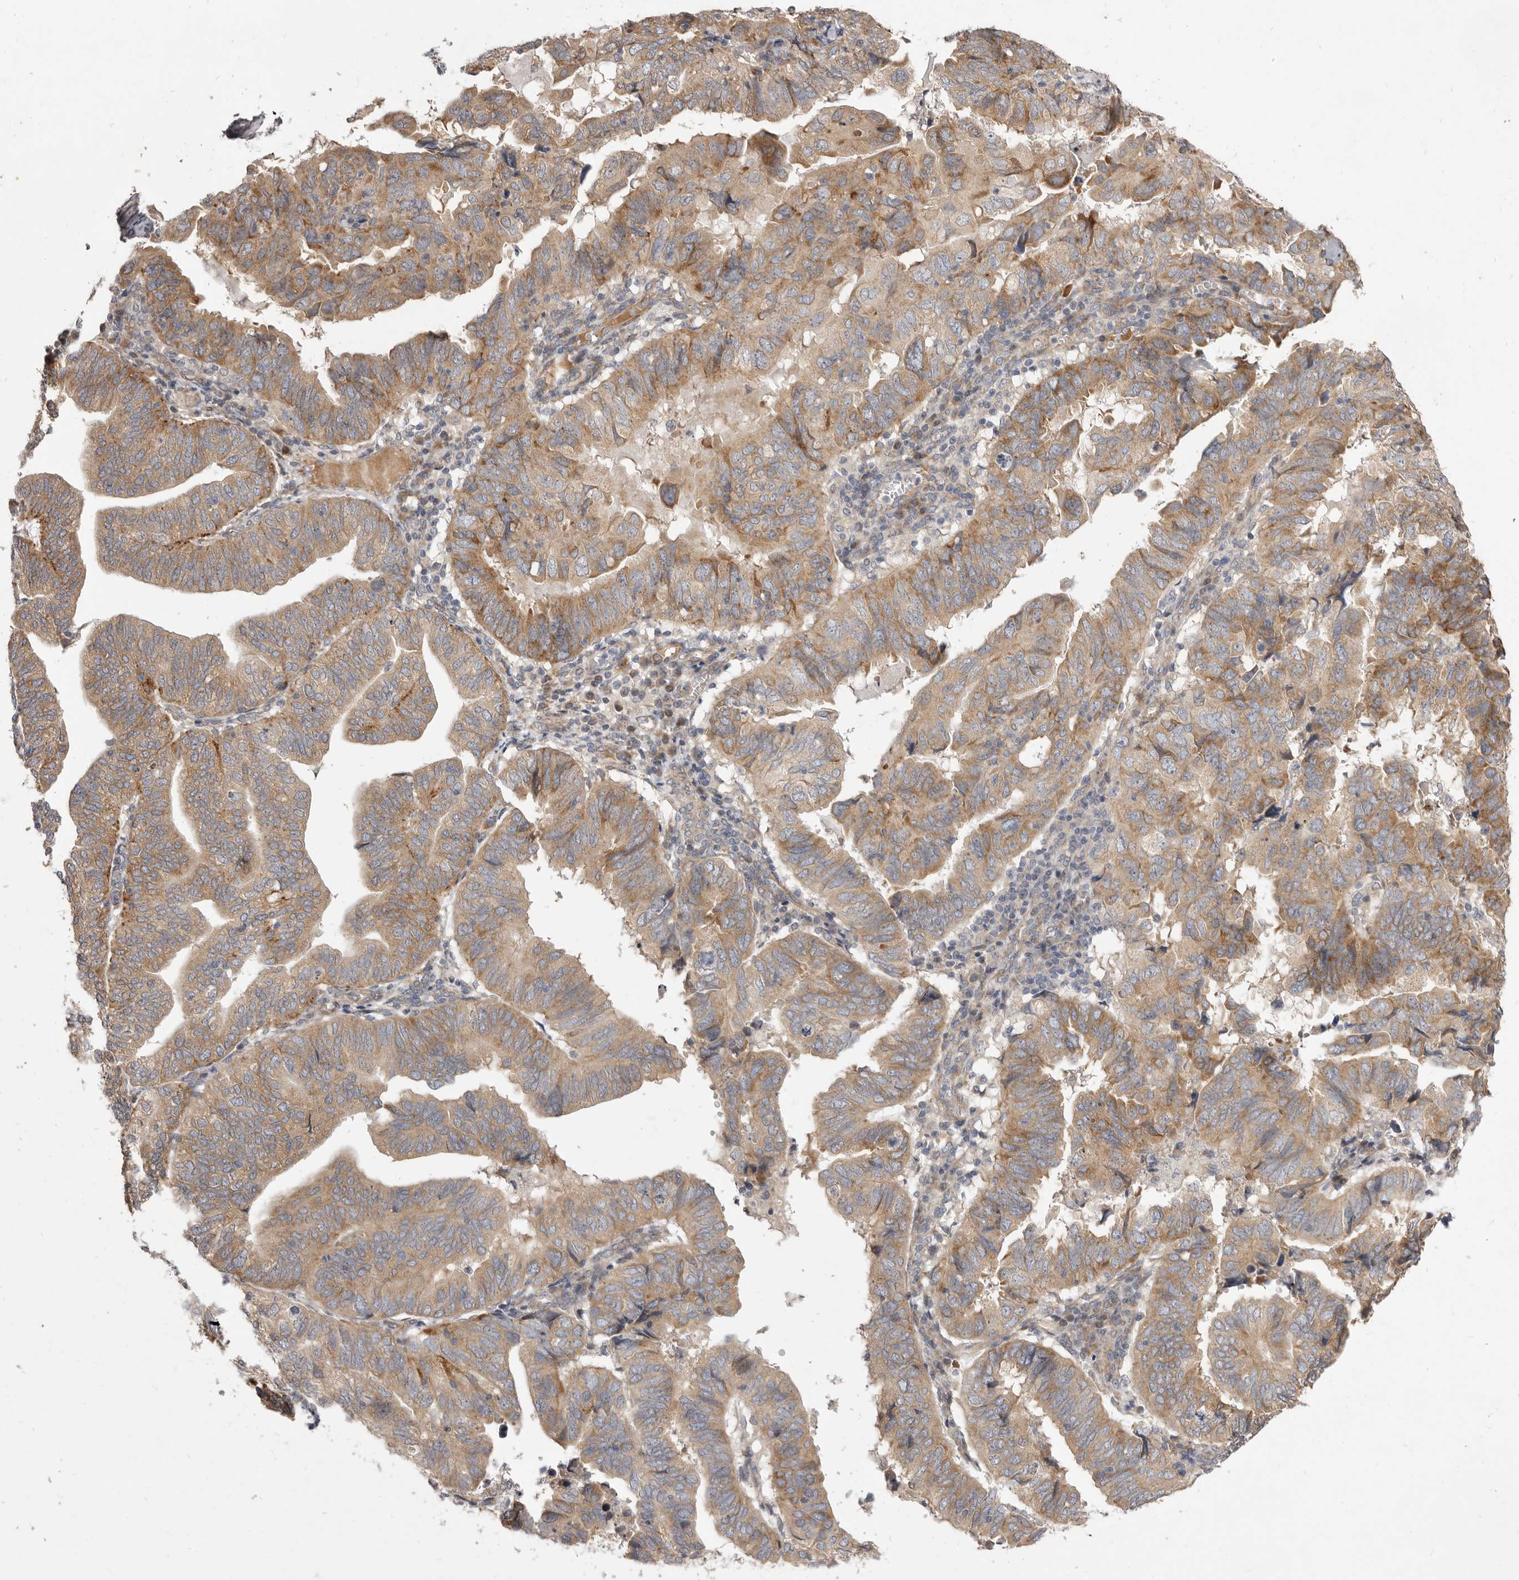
{"staining": {"intensity": "moderate", "quantity": ">75%", "location": "cytoplasmic/membranous"}, "tissue": "endometrial cancer", "cell_type": "Tumor cells", "image_type": "cancer", "snomed": [{"axis": "morphology", "description": "Adenocarcinoma, NOS"}, {"axis": "topography", "description": "Uterus"}], "caption": "Adenocarcinoma (endometrial) stained with a brown dye demonstrates moderate cytoplasmic/membranous positive positivity in approximately >75% of tumor cells.", "gene": "TBC1D8B", "patient": {"sex": "female", "age": 77}}